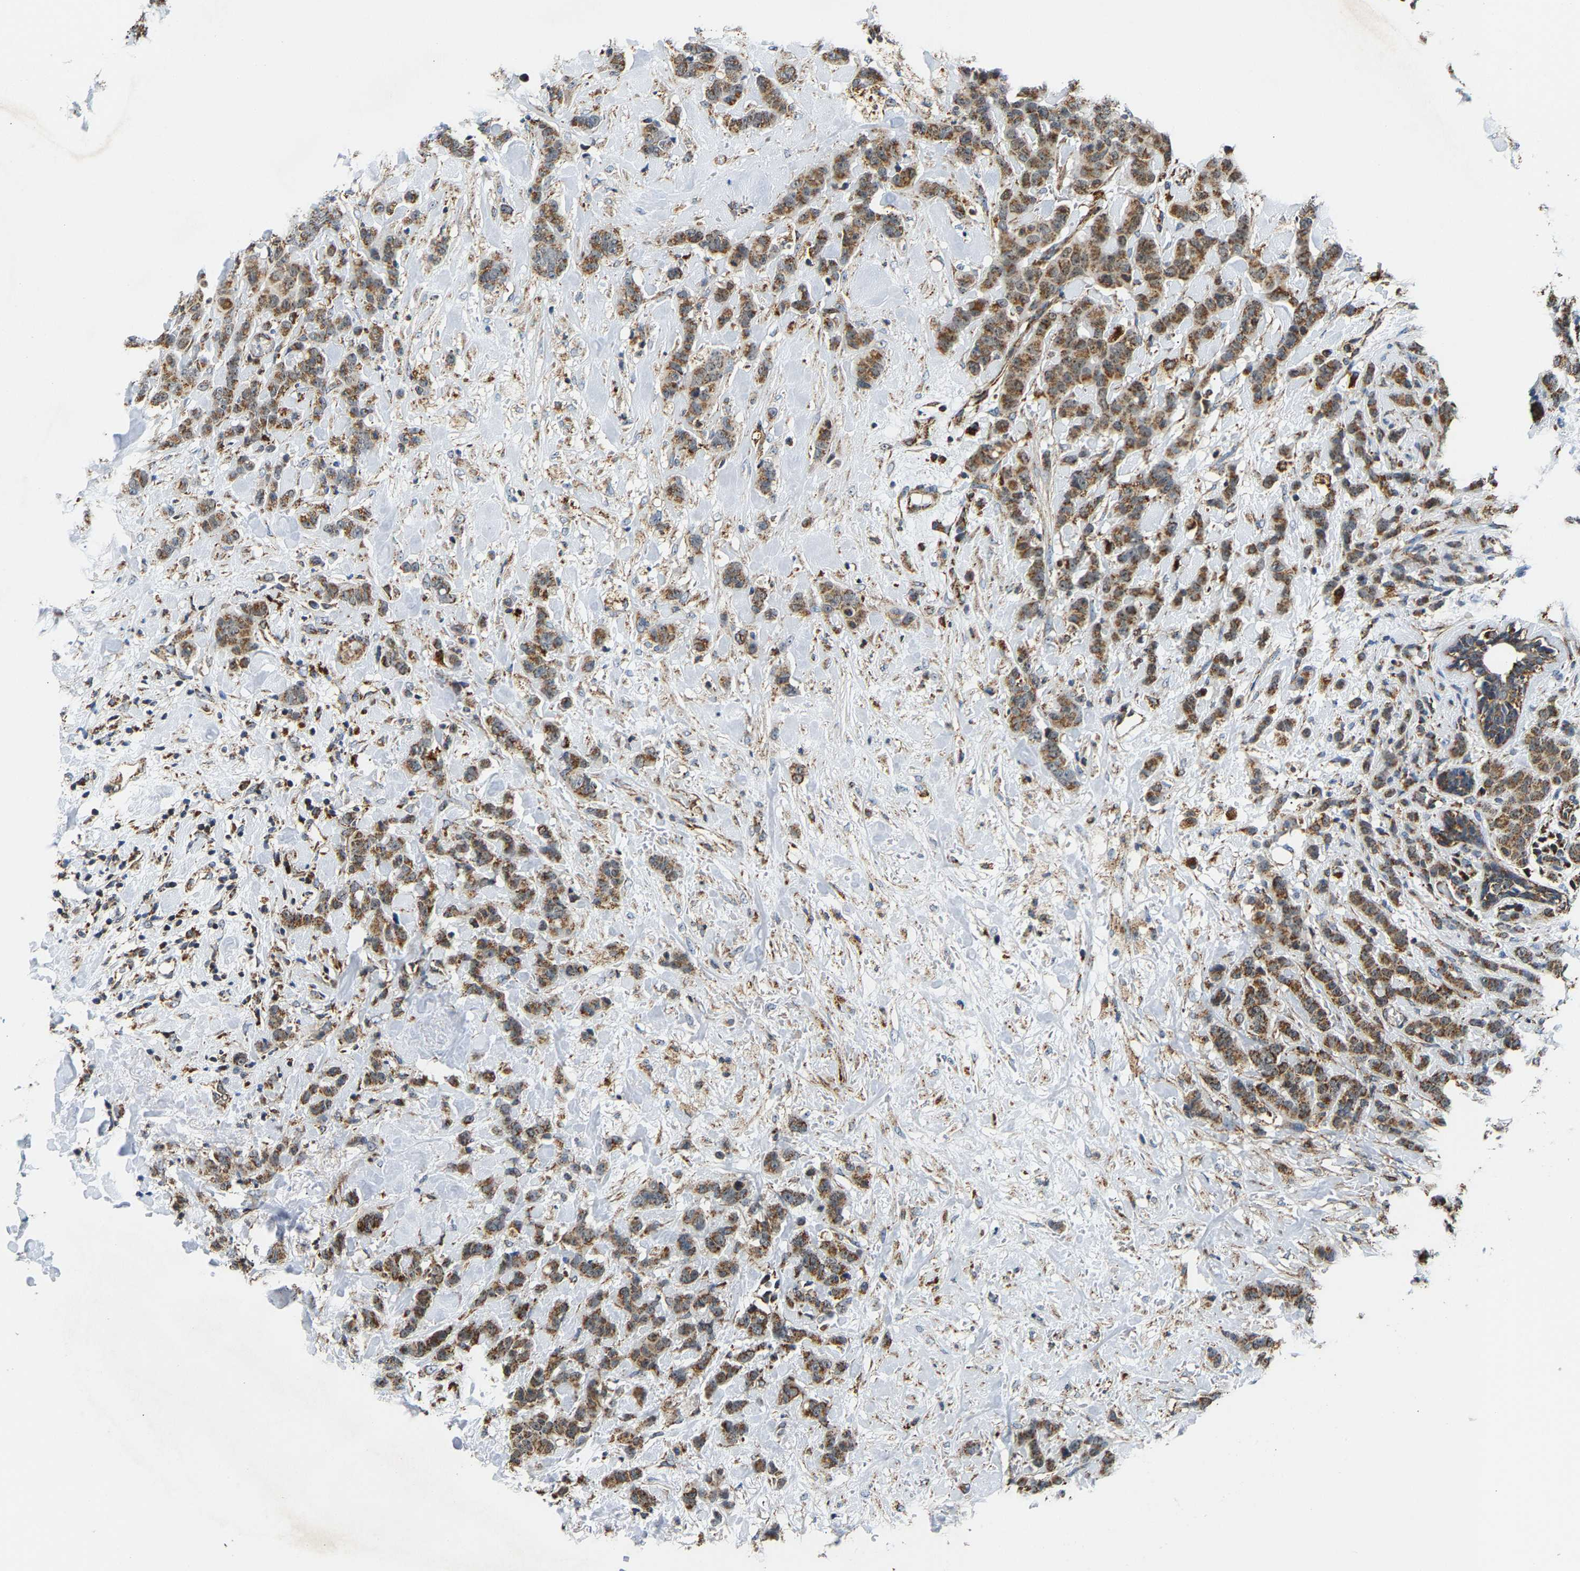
{"staining": {"intensity": "moderate", "quantity": ">75%", "location": "cytoplasmic/membranous"}, "tissue": "breast cancer", "cell_type": "Tumor cells", "image_type": "cancer", "snomed": [{"axis": "morphology", "description": "Normal tissue, NOS"}, {"axis": "morphology", "description": "Duct carcinoma"}, {"axis": "topography", "description": "Breast"}], "caption": "Moderate cytoplasmic/membranous protein positivity is identified in about >75% of tumor cells in invasive ductal carcinoma (breast).", "gene": "GIMAP7", "patient": {"sex": "female", "age": 40}}